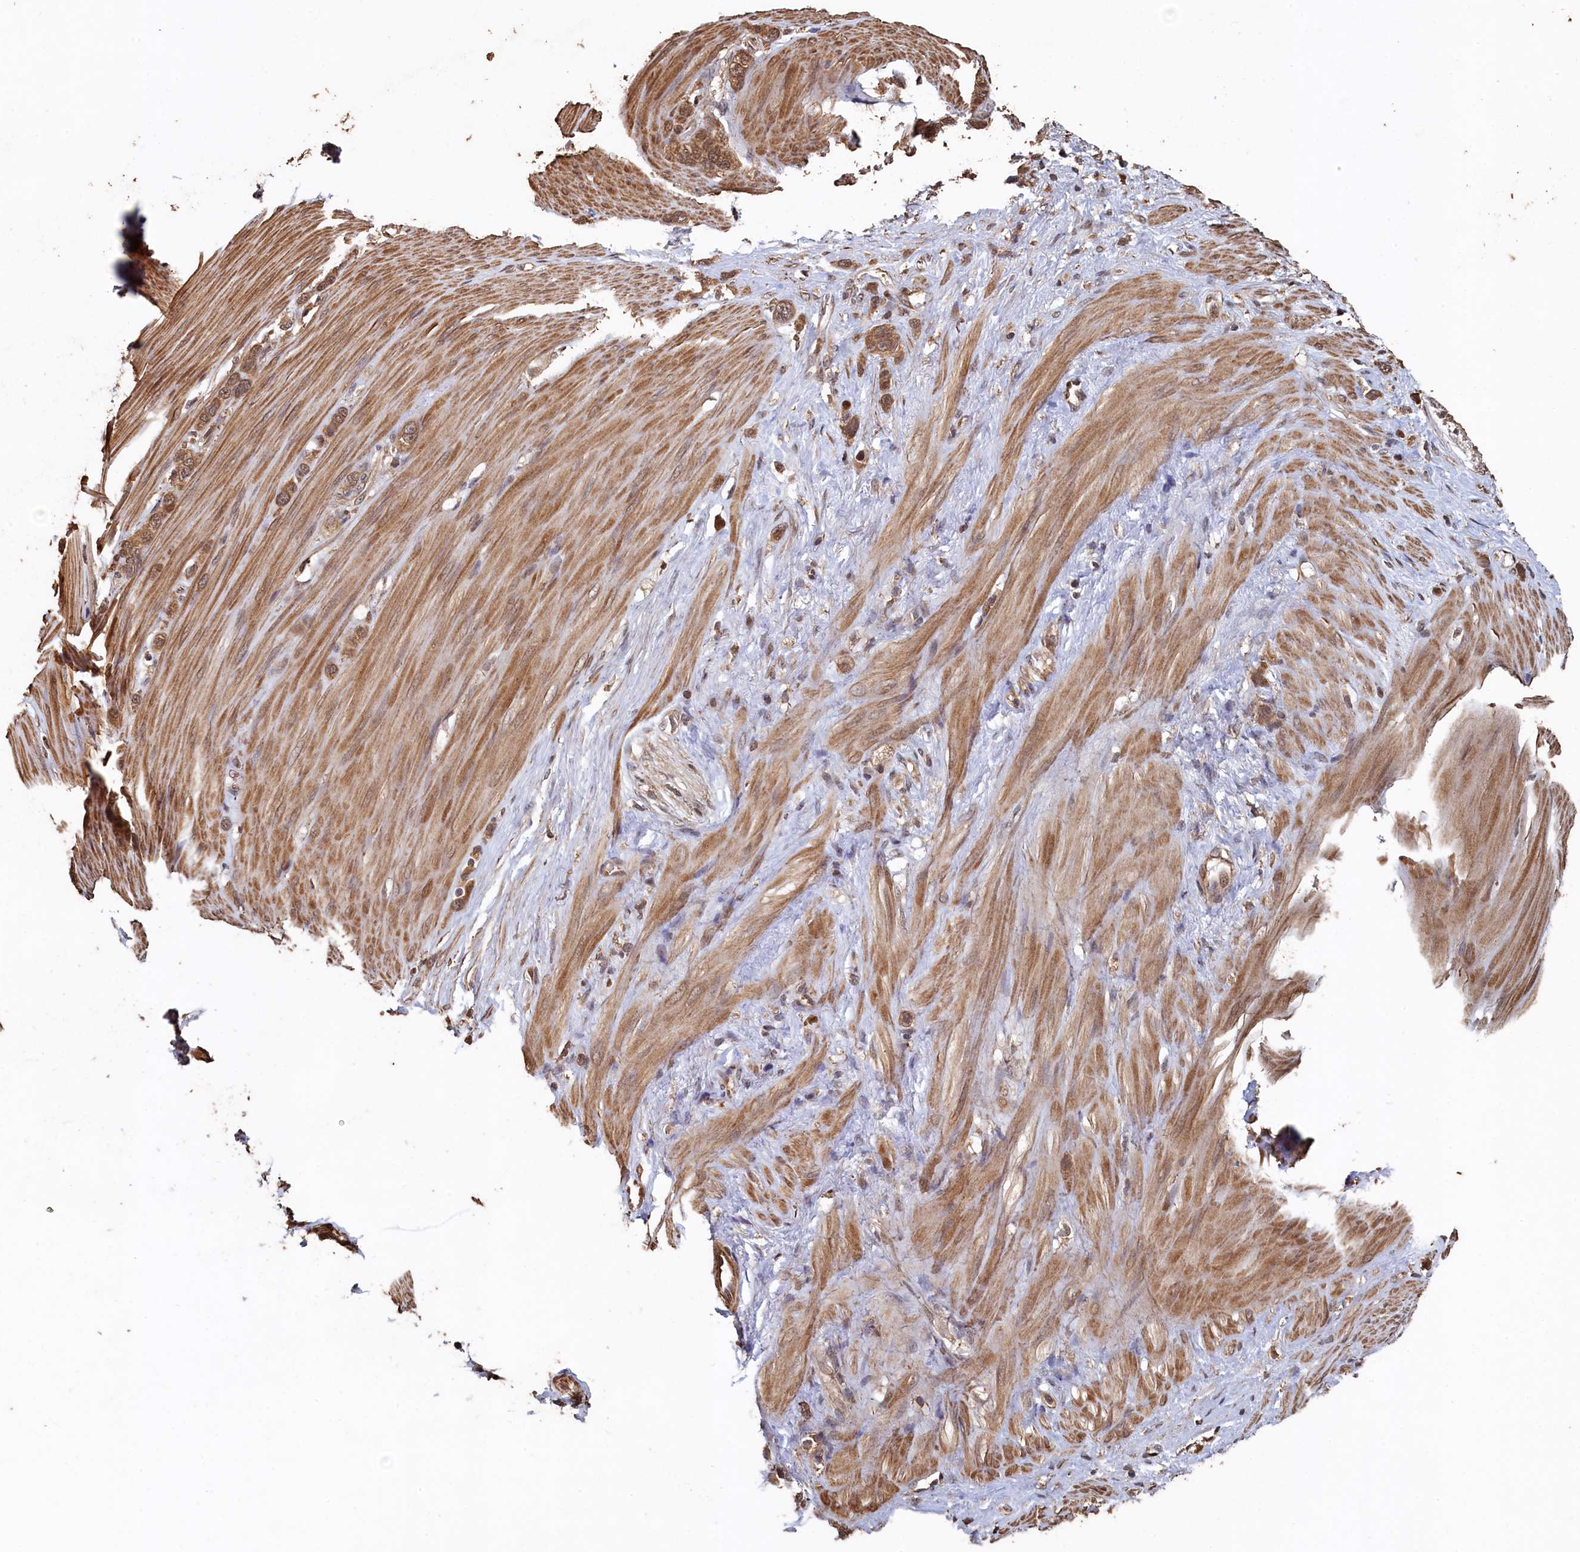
{"staining": {"intensity": "moderate", "quantity": ">75%", "location": "cytoplasmic/membranous"}, "tissue": "stomach cancer", "cell_type": "Tumor cells", "image_type": "cancer", "snomed": [{"axis": "morphology", "description": "Adenocarcinoma, NOS"}, {"axis": "morphology", "description": "Adenocarcinoma, High grade"}, {"axis": "topography", "description": "Stomach, upper"}, {"axis": "topography", "description": "Stomach, lower"}], "caption": "Protein expression by immunohistochemistry (IHC) shows moderate cytoplasmic/membranous staining in about >75% of tumor cells in adenocarcinoma (stomach).", "gene": "PIGN", "patient": {"sex": "female", "age": 65}}